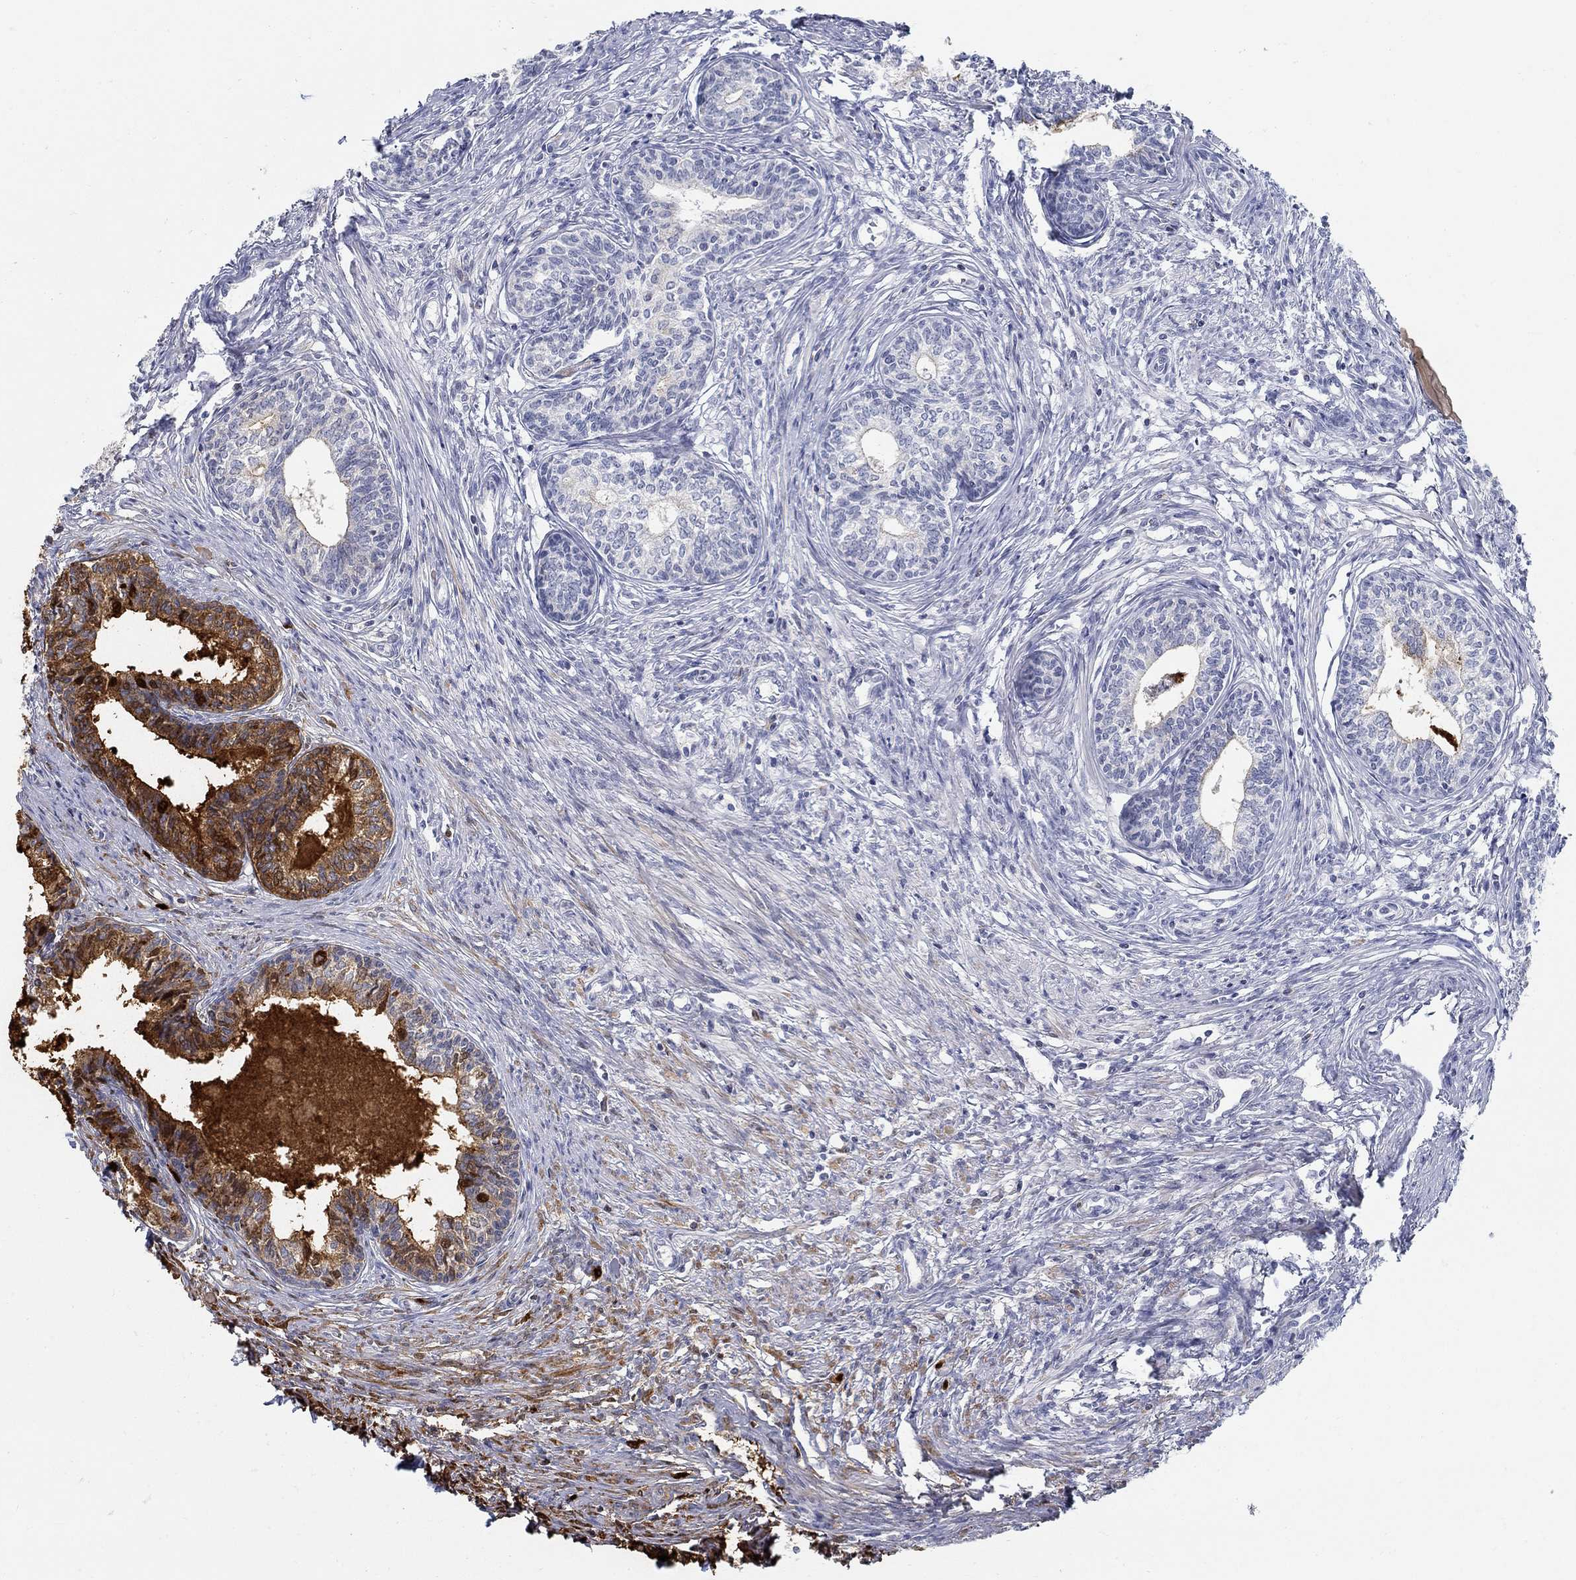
{"staining": {"intensity": "strong", "quantity": "25%-75%", "location": "cytoplasmic/membranous"}, "tissue": "prostate", "cell_type": "Glandular cells", "image_type": "normal", "snomed": [{"axis": "morphology", "description": "Normal tissue, NOS"}, {"axis": "topography", "description": "Prostate"}], "caption": "Prostate stained with immunohistochemistry (IHC) demonstrates strong cytoplasmic/membranous positivity in about 25%-75% of glandular cells.", "gene": "ANO7", "patient": {"sex": "male", "age": 60}}